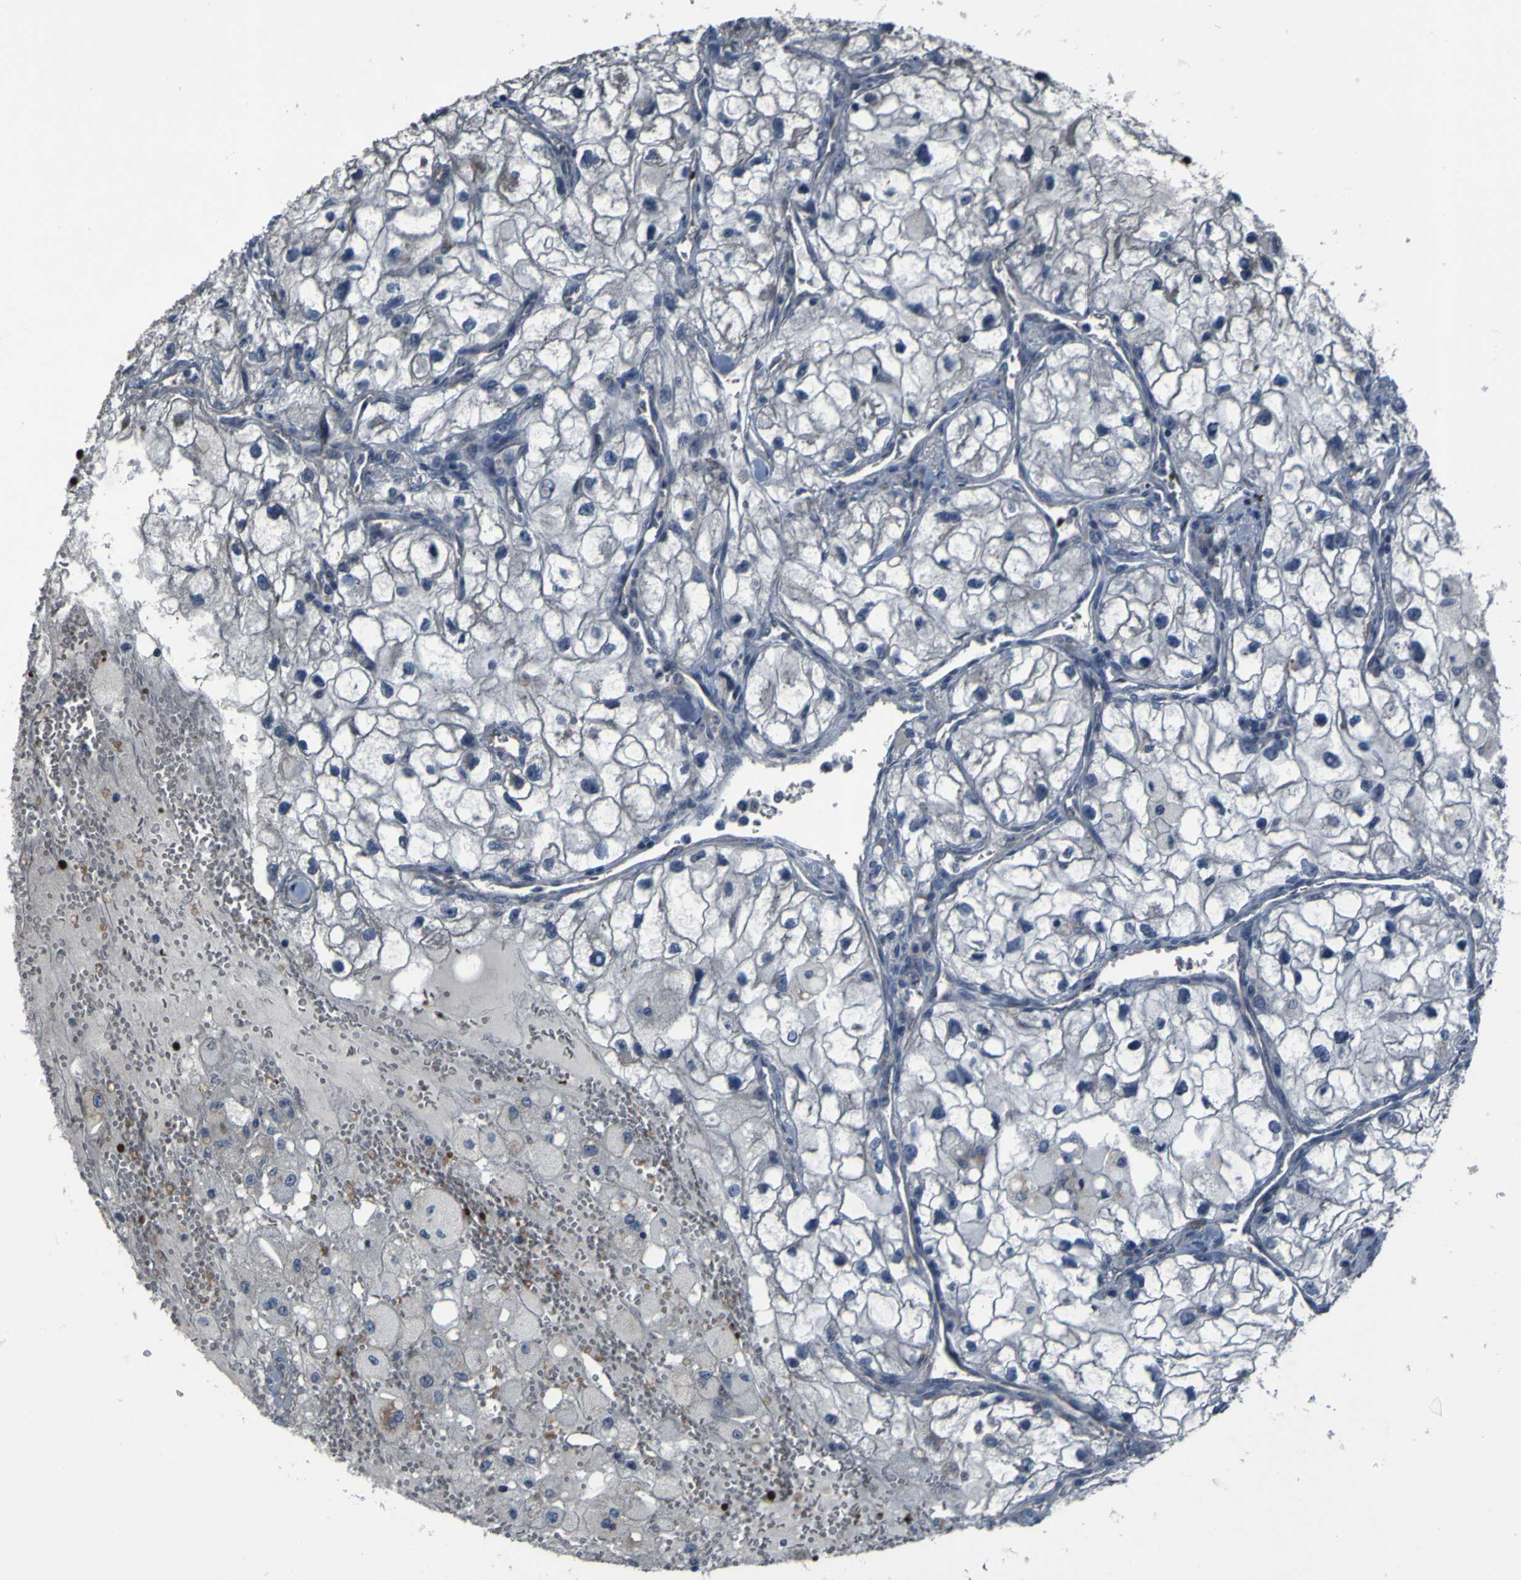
{"staining": {"intensity": "negative", "quantity": "none", "location": "none"}, "tissue": "renal cancer", "cell_type": "Tumor cells", "image_type": "cancer", "snomed": [{"axis": "morphology", "description": "Adenocarcinoma, NOS"}, {"axis": "topography", "description": "Kidney"}], "caption": "The image reveals no significant staining in tumor cells of renal cancer (adenocarcinoma).", "gene": "GRAMD1A", "patient": {"sex": "female", "age": 70}}